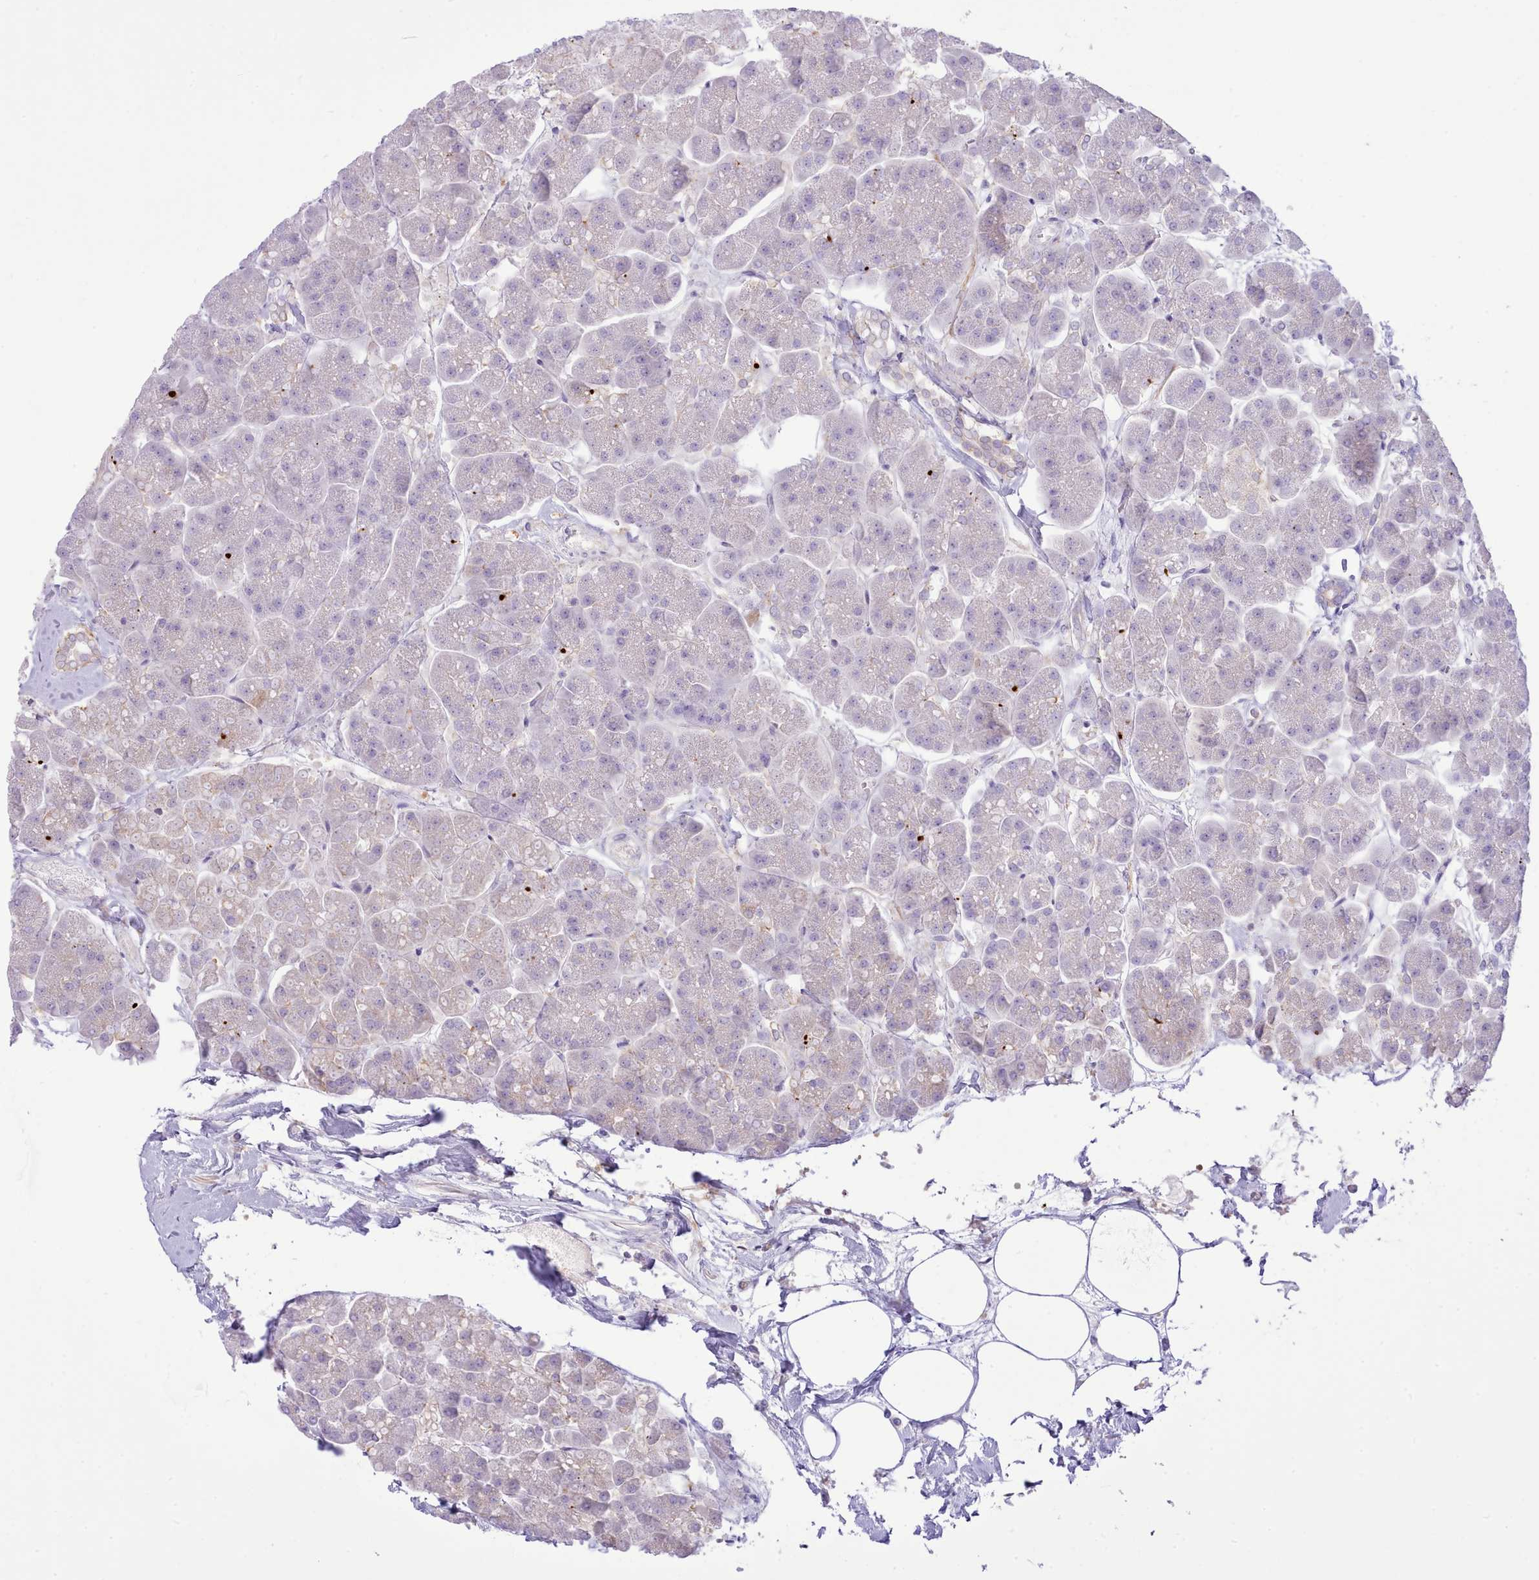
{"staining": {"intensity": "weak", "quantity": "<25%", "location": "cytoplasmic/membranous"}, "tissue": "pancreas", "cell_type": "Exocrine glandular cells", "image_type": "normal", "snomed": [{"axis": "morphology", "description": "Normal tissue, NOS"}, {"axis": "topography", "description": "Pancreas"}, {"axis": "topography", "description": "Peripheral nerve tissue"}], "caption": "An immunohistochemistry (IHC) histopathology image of unremarkable pancreas is shown. There is no staining in exocrine glandular cells of pancreas. The staining is performed using DAB (3,3'-diaminobenzidine) brown chromogen with nuclei counter-stained in using hematoxylin.", "gene": "MDFI", "patient": {"sex": "male", "age": 54}}